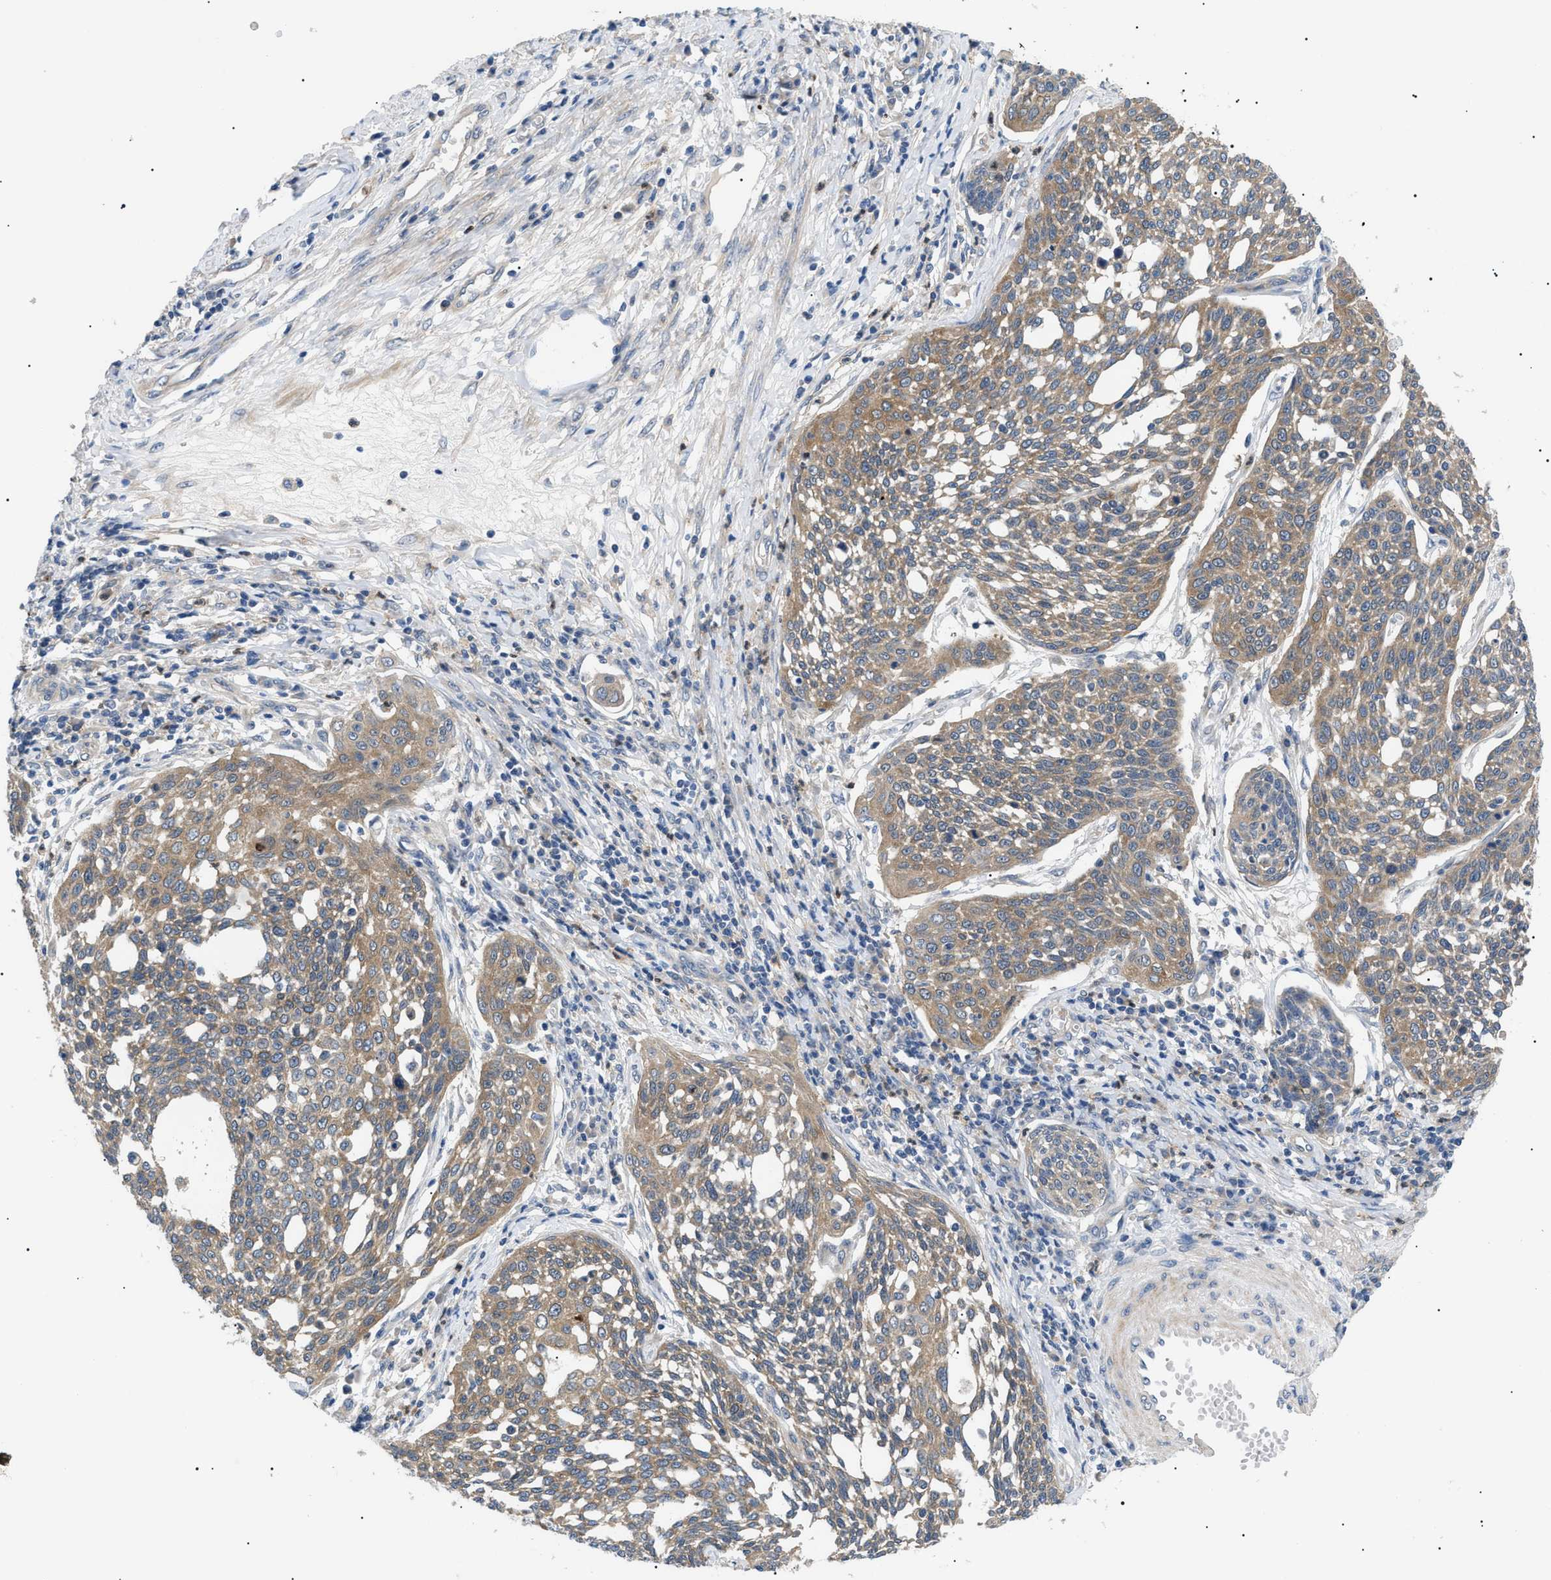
{"staining": {"intensity": "moderate", "quantity": ">75%", "location": "cytoplasmic/membranous"}, "tissue": "cervical cancer", "cell_type": "Tumor cells", "image_type": "cancer", "snomed": [{"axis": "morphology", "description": "Squamous cell carcinoma, NOS"}, {"axis": "topography", "description": "Cervix"}], "caption": "Human cervical cancer stained with a brown dye exhibits moderate cytoplasmic/membranous positive positivity in about >75% of tumor cells.", "gene": "RIPK1", "patient": {"sex": "female", "age": 34}}